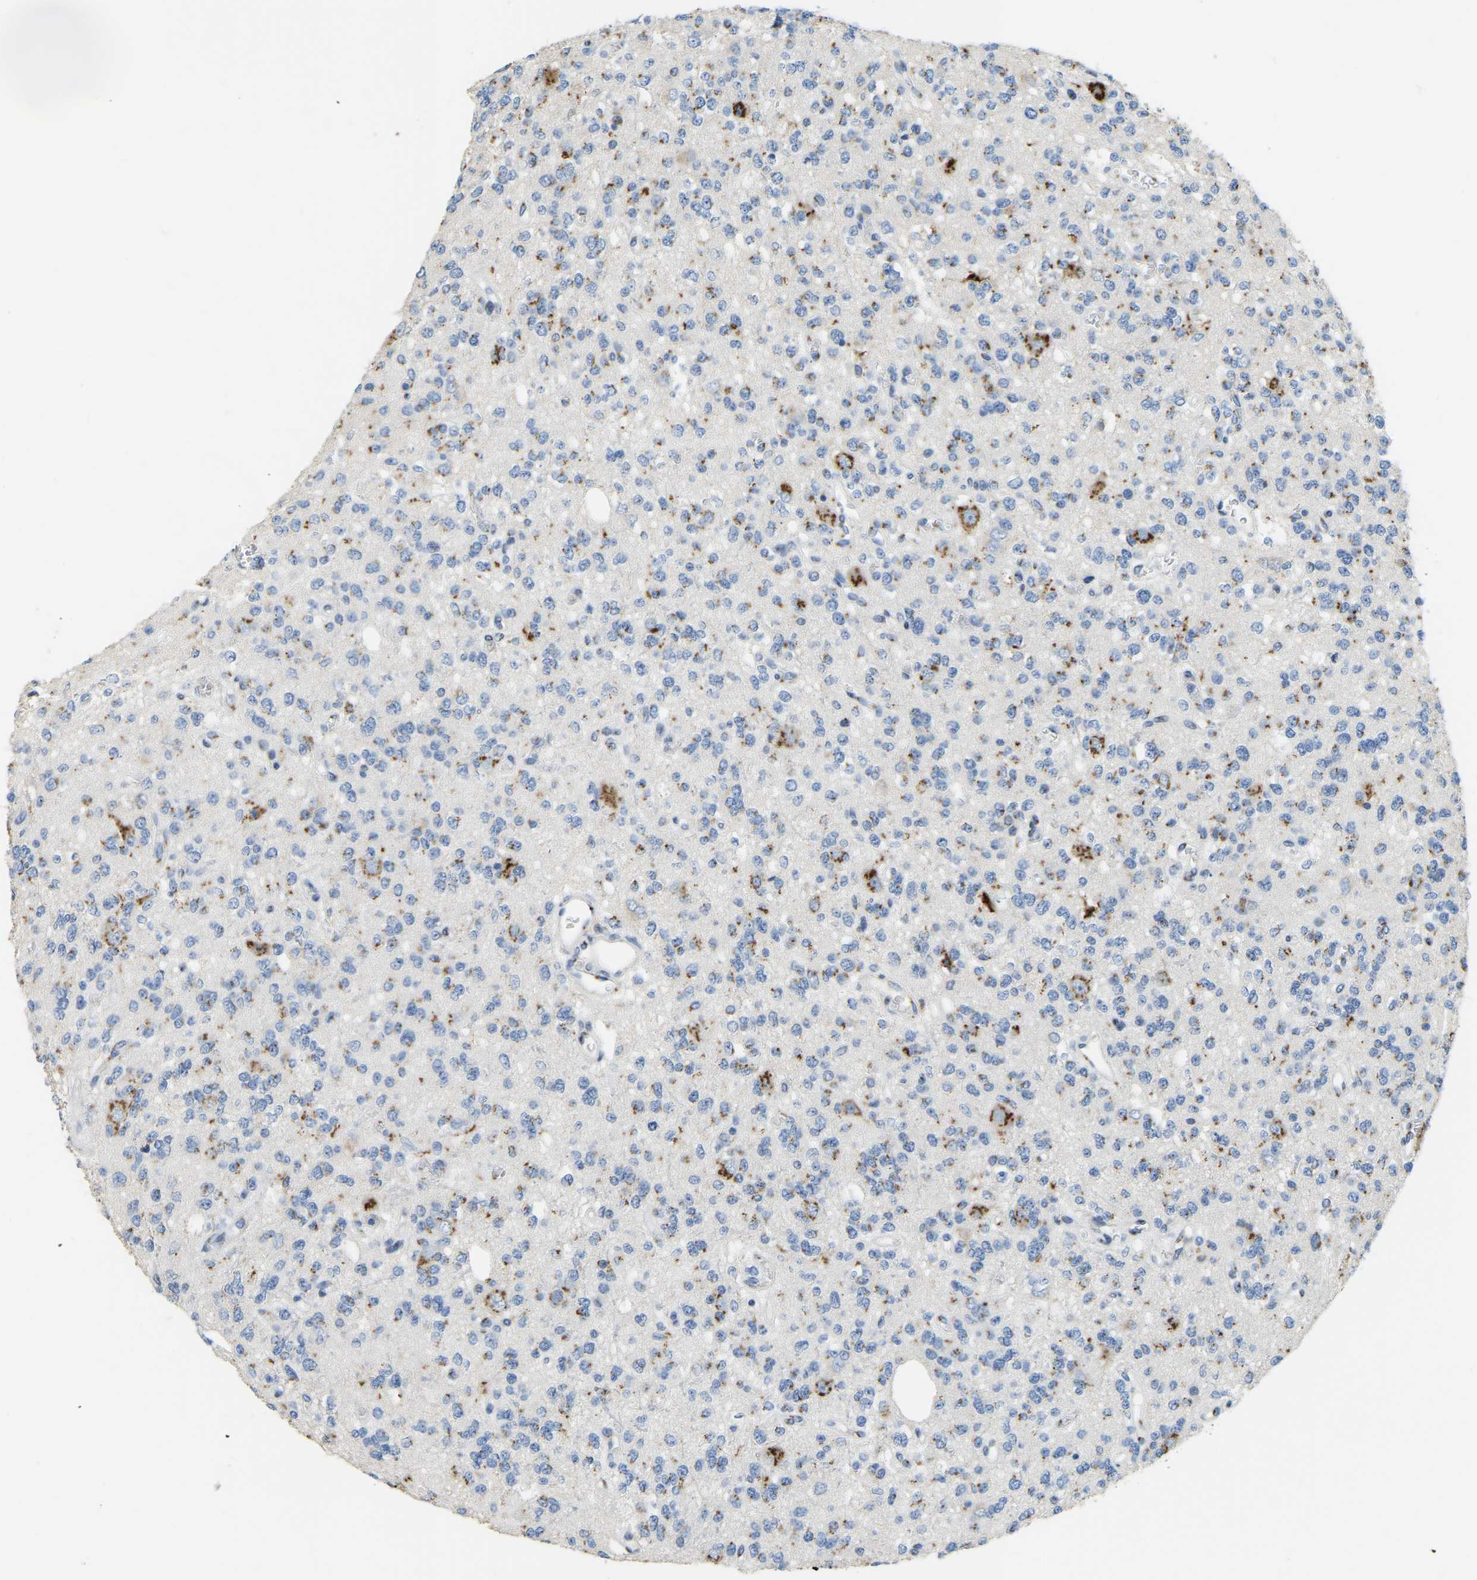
{"staining": {"intensity": "moderate", "quantity": "<25%", "location": "cytoplasmic/membranous"}, "tissue": "glioma", "cell_type": "Tumor cells", "image_type": "cancer", "snomed": [{"axis": "morphology", "description": "Glioma, malignant, Low grade"}, {"axis": "topography", "description": "Brain"}], "caption": "This photomicrograph shows IHC staining of glioma, with low moderate cytoplasmic/membranous staining in approximately <25% of tumor cells.", "gene": "FAM174A", "patient": {"sex": "male", "age": 38}}